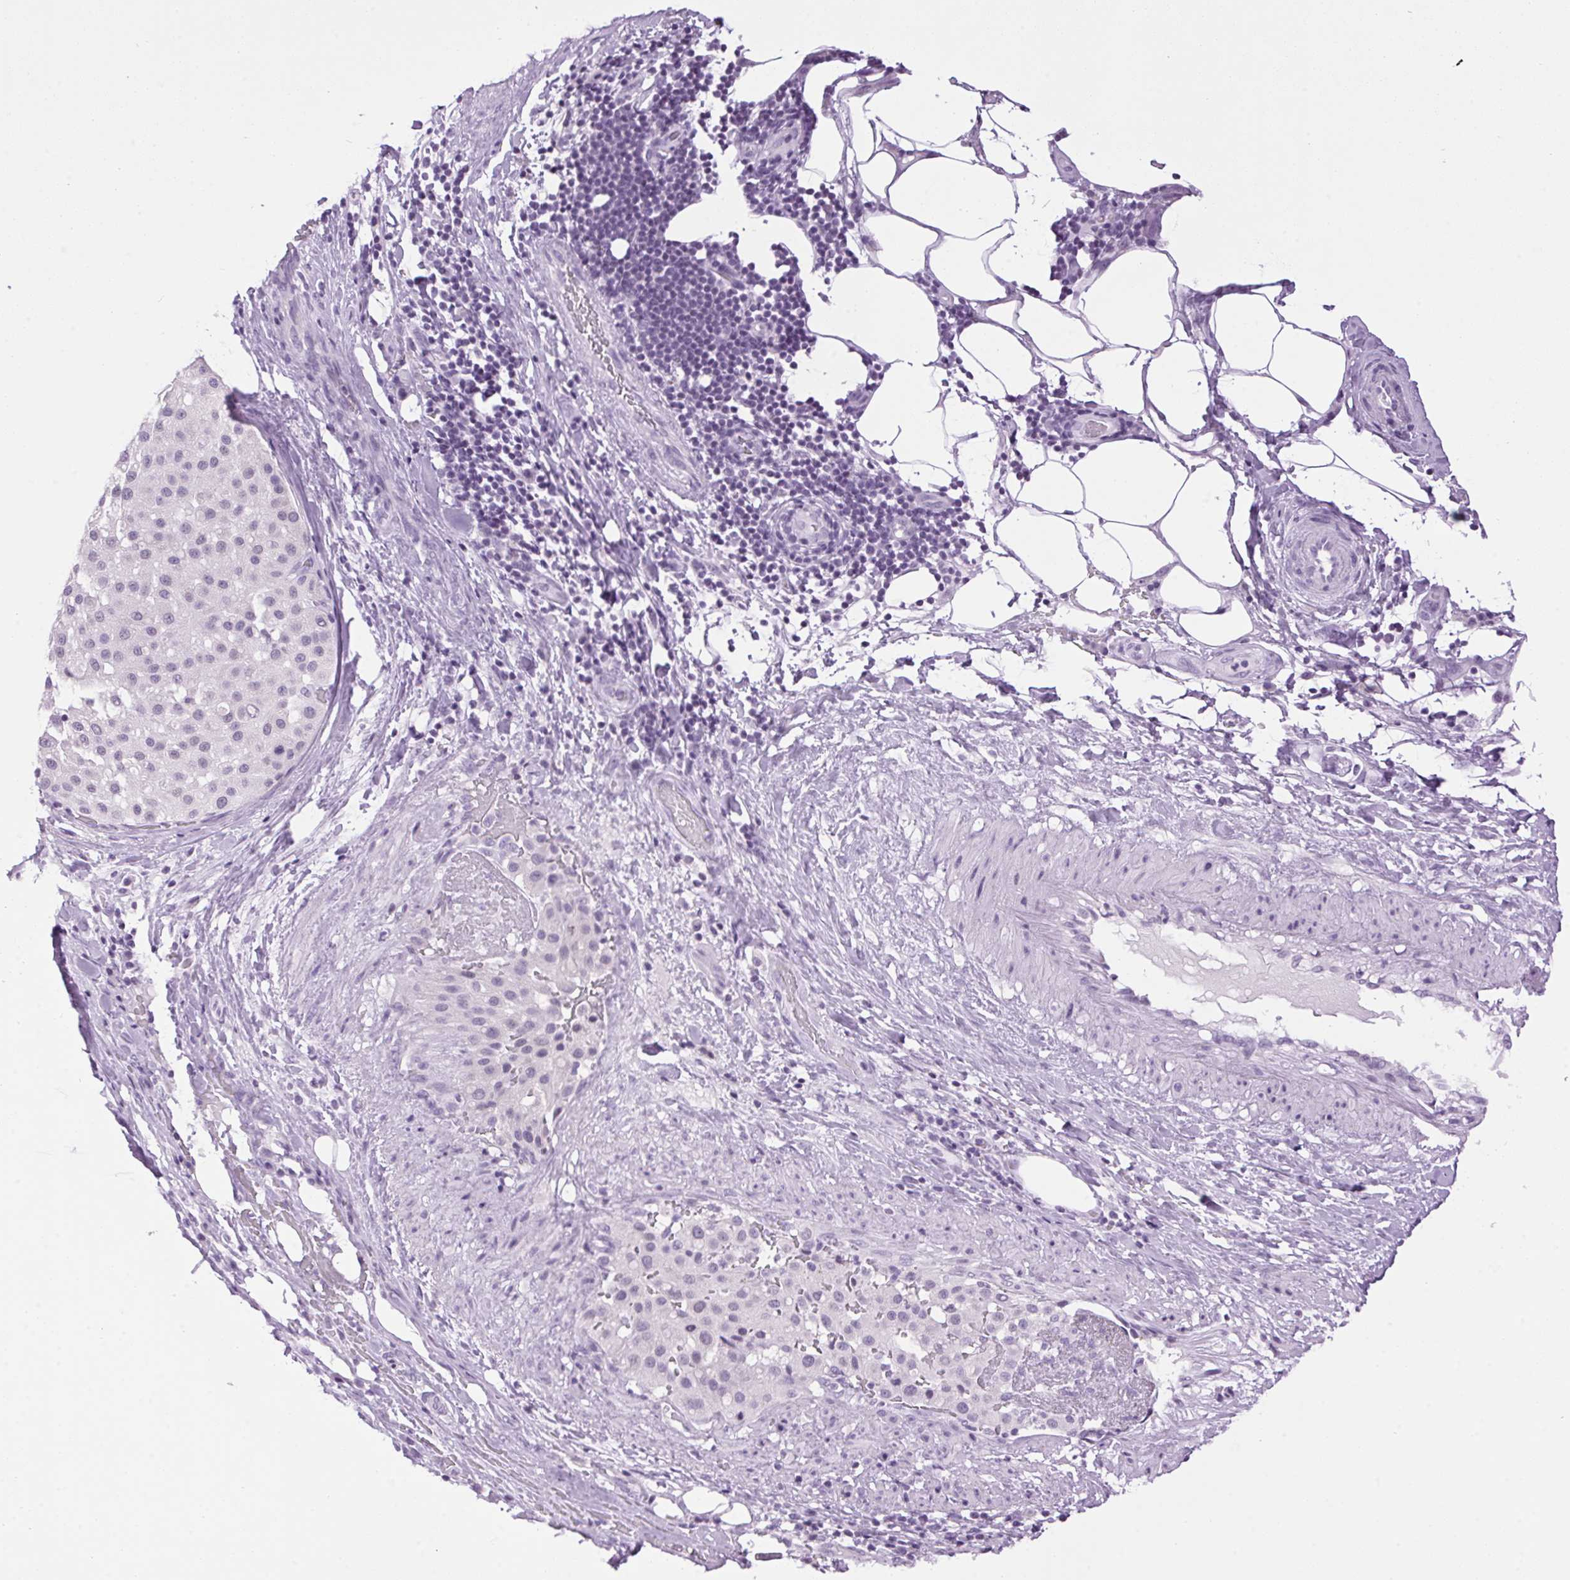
{"staining": {"intensity": "negative", "quantity": "none", "location": "none"}, "tissue": "melanoma", "cell_type": "Tumor cells", "image_type": "cancer", "snomed": [{"axis": "morphology", "description": "Malignant melanoma, Metastatic site"}, {"axis": "topography", "description": "Smooth muscle"}], "caption": "There is no significant staining in tumor cells of melanoma.", "gene": "TMEM88B", "patient": {"sex": "male", "age": 41}}